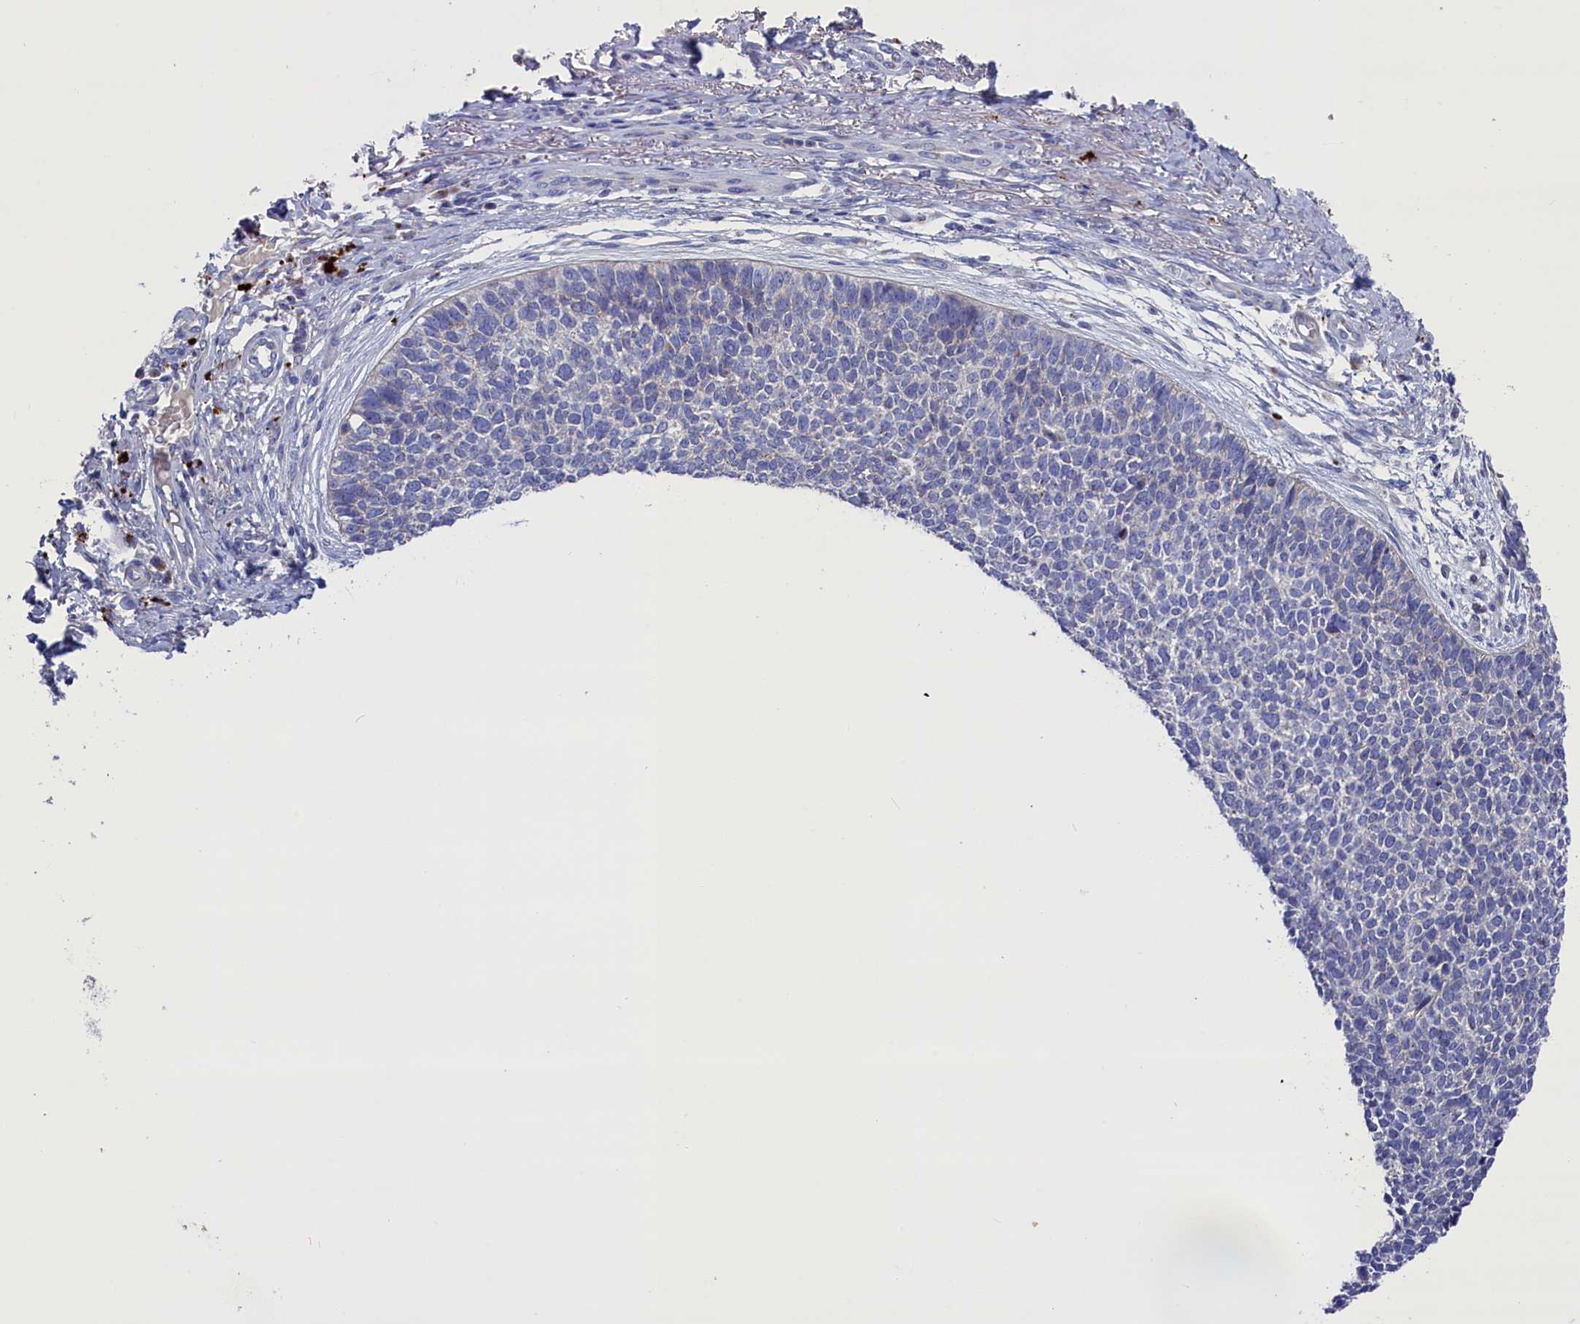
{"staining": {"intensity": "negative", "quantity": "none", "location": "none"}, "tissue": "skin cancer", "cell_type": "Tumor cells", "image_type": "cancer", "snomed": [{"axis": "morphology", "description": "Basal cell carcinoma"}, {"axis": "topography", "description": "Skin"}], "caption": "Image shows no protein positivity in tumor cells of skin cancer (basal cell carcinoma) tissue. The staining is performed using DAB brown chromogen with nuclei counter-stained in using hematoxylin.", "gene": "GPR108", "patient": {"sex": "female", "age": 84}}